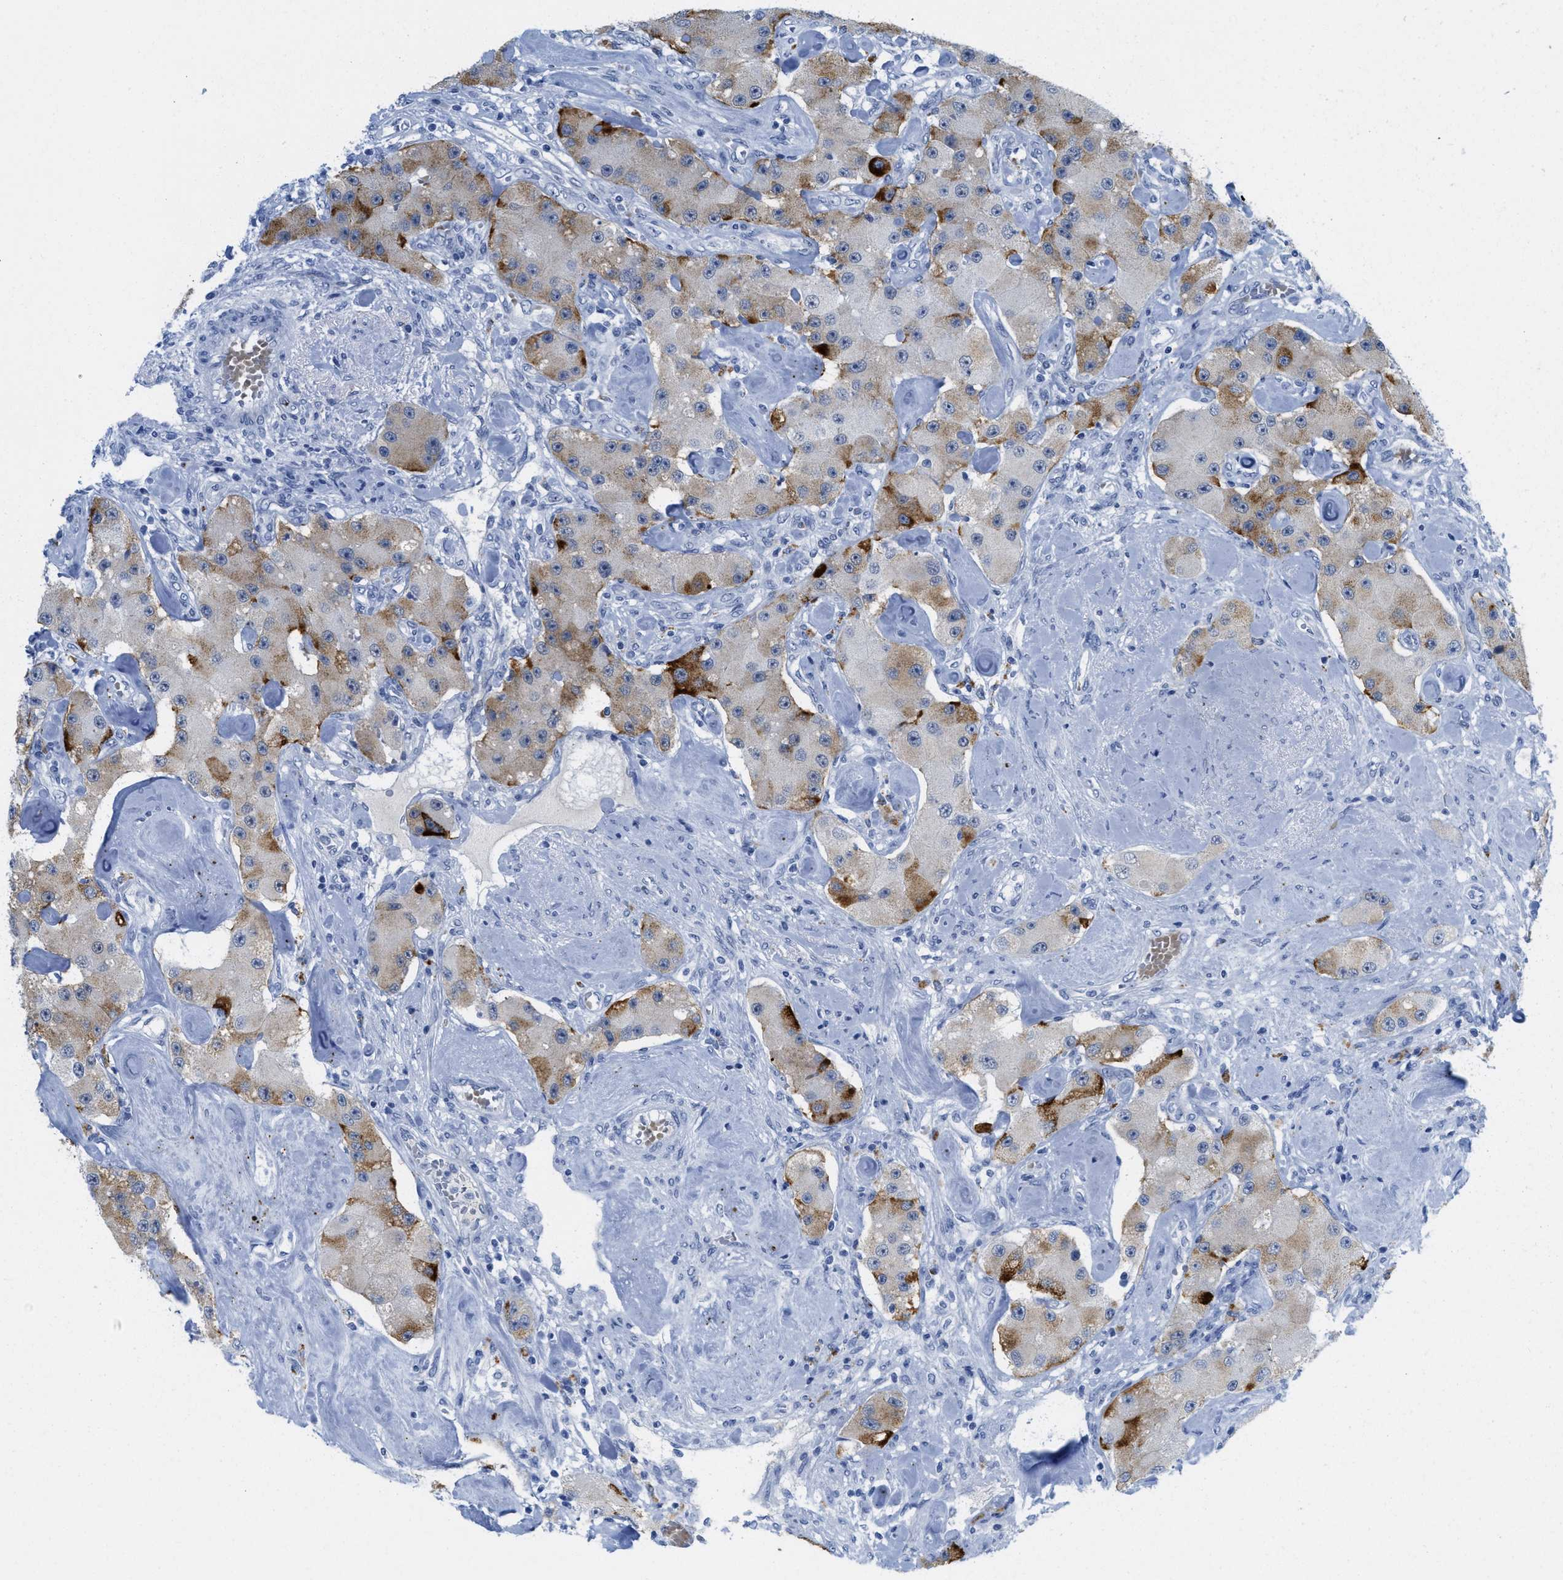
{"staining": {"intensity": "strong", "quantity": "<25%", "location": "cytoplasmic/membranous"}, "tissue": "carcinoid", "cell_type": "Tumor cells", "image_type": "cancer", "snomed": [{"axis": "morphology", "description": "Carcinoid, malignant, NOS"}, {"axis": "topography", "description": "Pancreas"}], "caption": "Strong cytoplasmic/membranous protein staining is present in about <25% of tumor cells in carcinoid (malignant). Using DAB (3,3'-diaminobenzidine) (brown) and hematoxylin (blue) stains, captured at high magnification using brightfield microscopy.", "gene": "WDR4", "patient": {"sex": "male", "age": 41}}